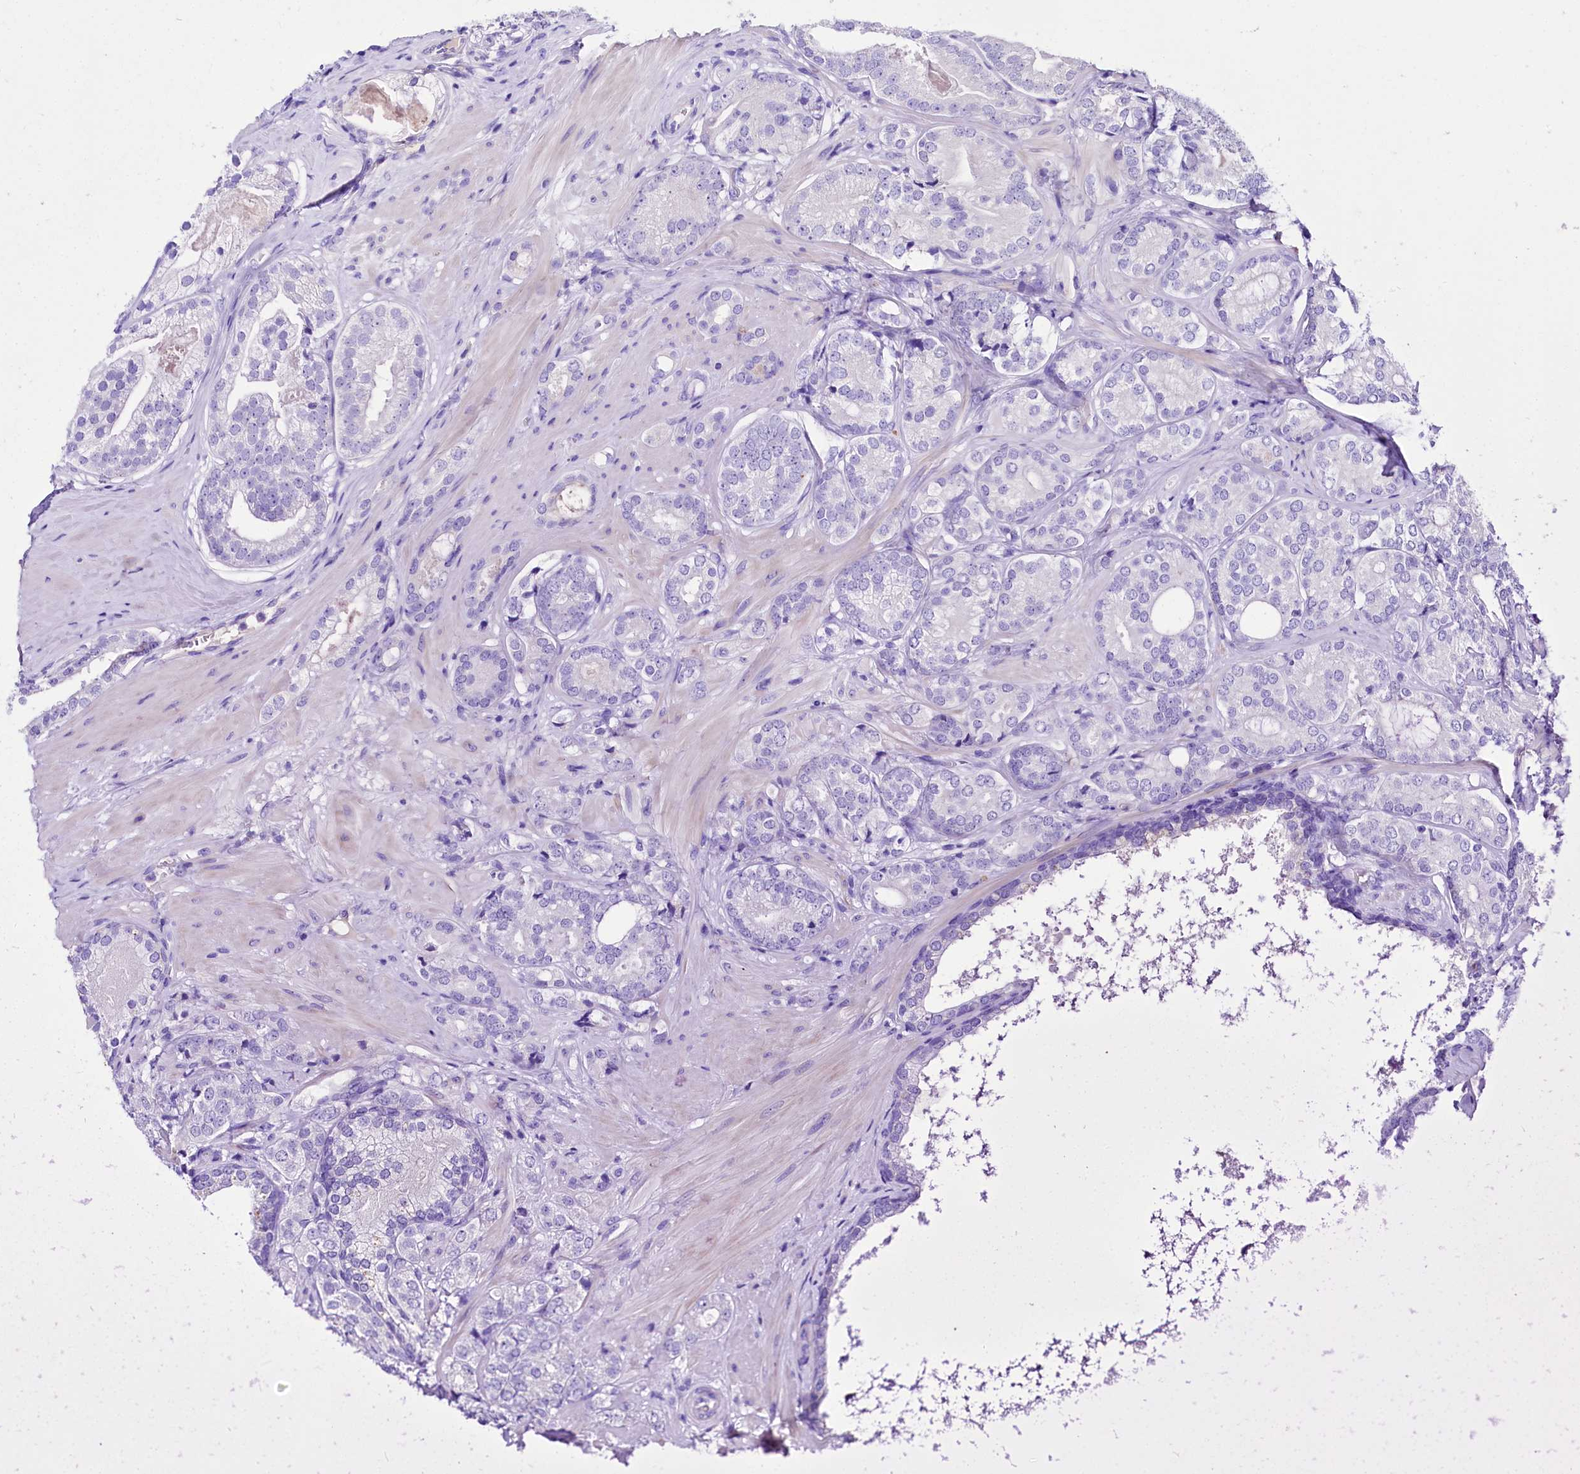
{"staining": {"intensity": "negative", "quantity": "none", "location": "none"}, "tissue": "prostate cancer", "cell_type": "Tumor cells", "image_type": "cancer", "snomed": [{"axis": "morphology", "description": "Adenocarcinoma, High grade"}, {"axis": "topography", "description": "Prostate"}], "caption": "Protein analysis of prostate cancer (high-grade adenocarcinoma) displays no significant positivity in tumor cells. (Immunohistochemistry, brightfield microscopy, high magnification).", "gene": "A2ML1", "patient": {"sex": "male", "age": 60}}